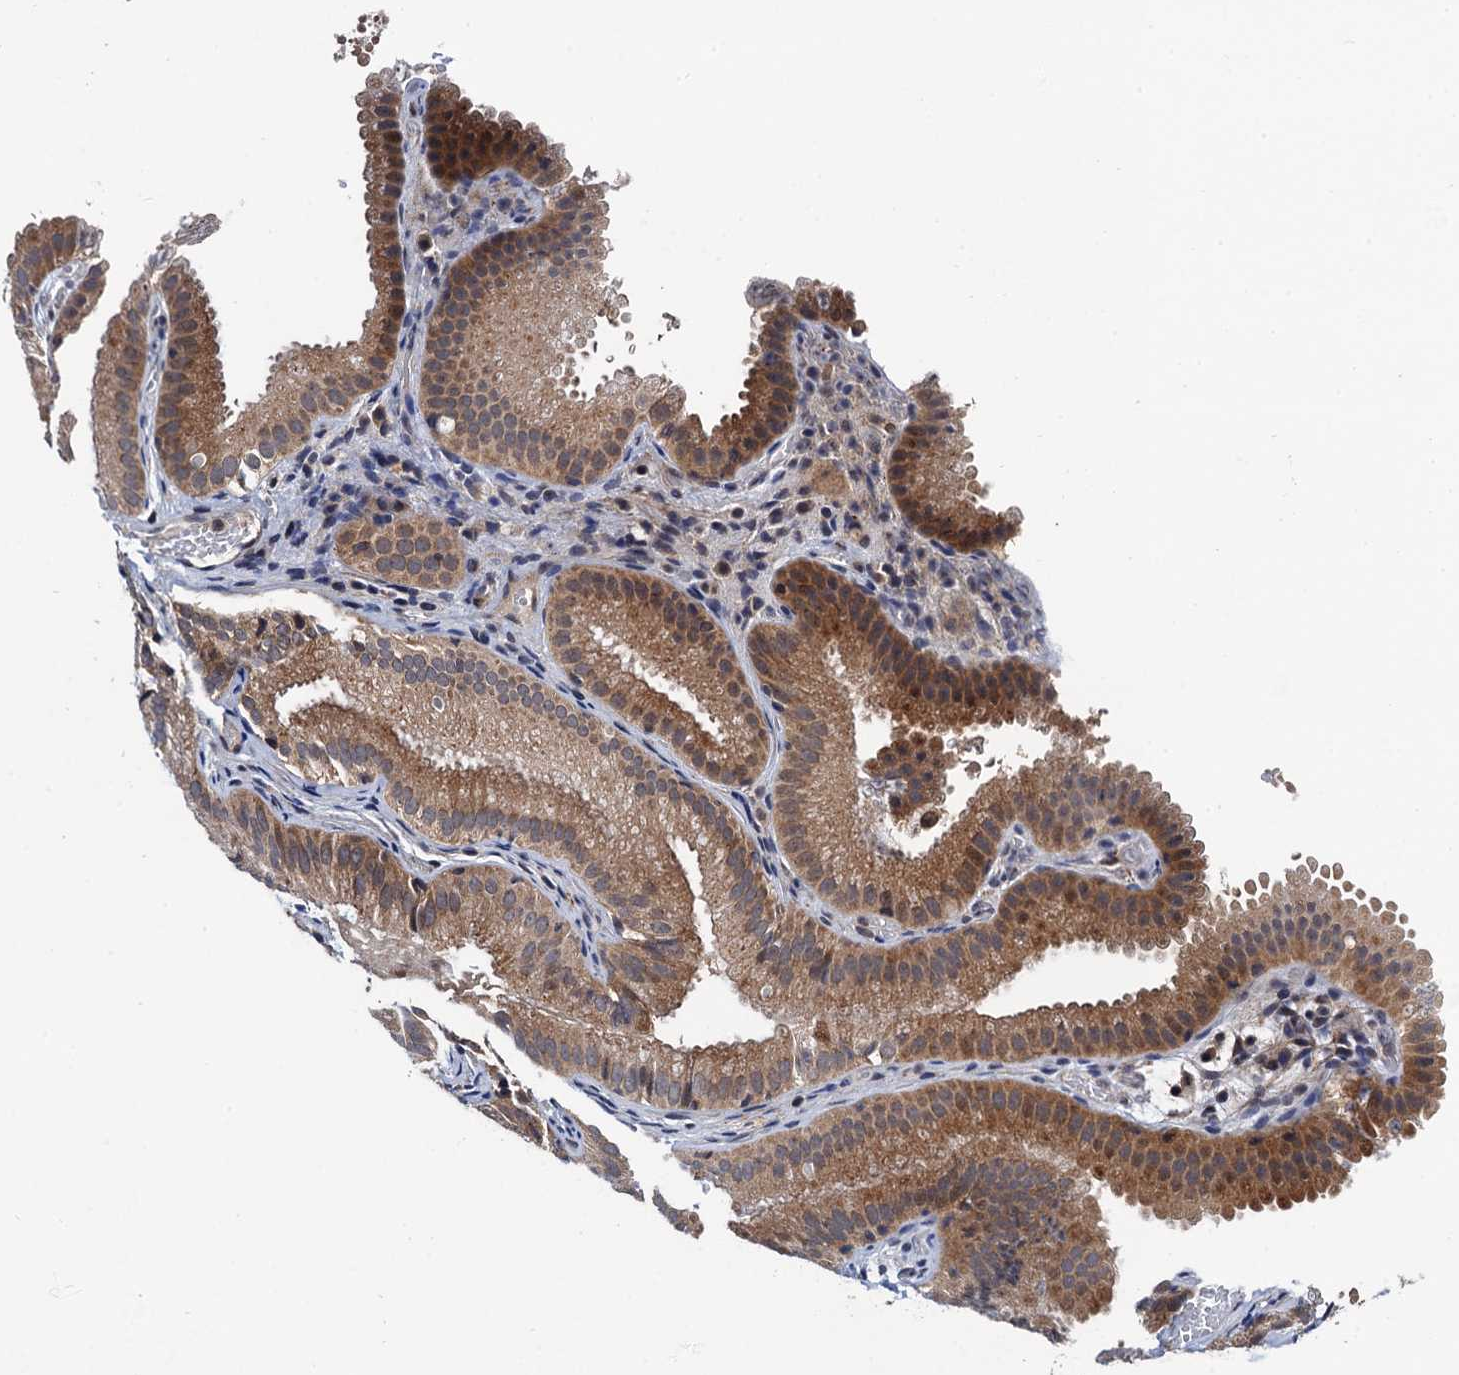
{"staining": {"intensity": "moderate", "quantity": ">75%", "location": "cytoplasmic/membranous"}, "tissue": "gallbladder", "cell_type": "Glandular cells", "image_type": "normal", "snomed": [{"axis": "morphology", "description": "Normal tissue, NOS"}, {"axis": "topography", "description": "Gallbladder"}], "caption": "Protein expression analysis of unremarkable human gallbladder reveals moderate cytoplasmic/membranous positivity in about >75% of glandular cells. (IHC, brightfield microscopy, high magnification).", "gene": "NAA16", "patient": {"sex": "female", "age": 30}}